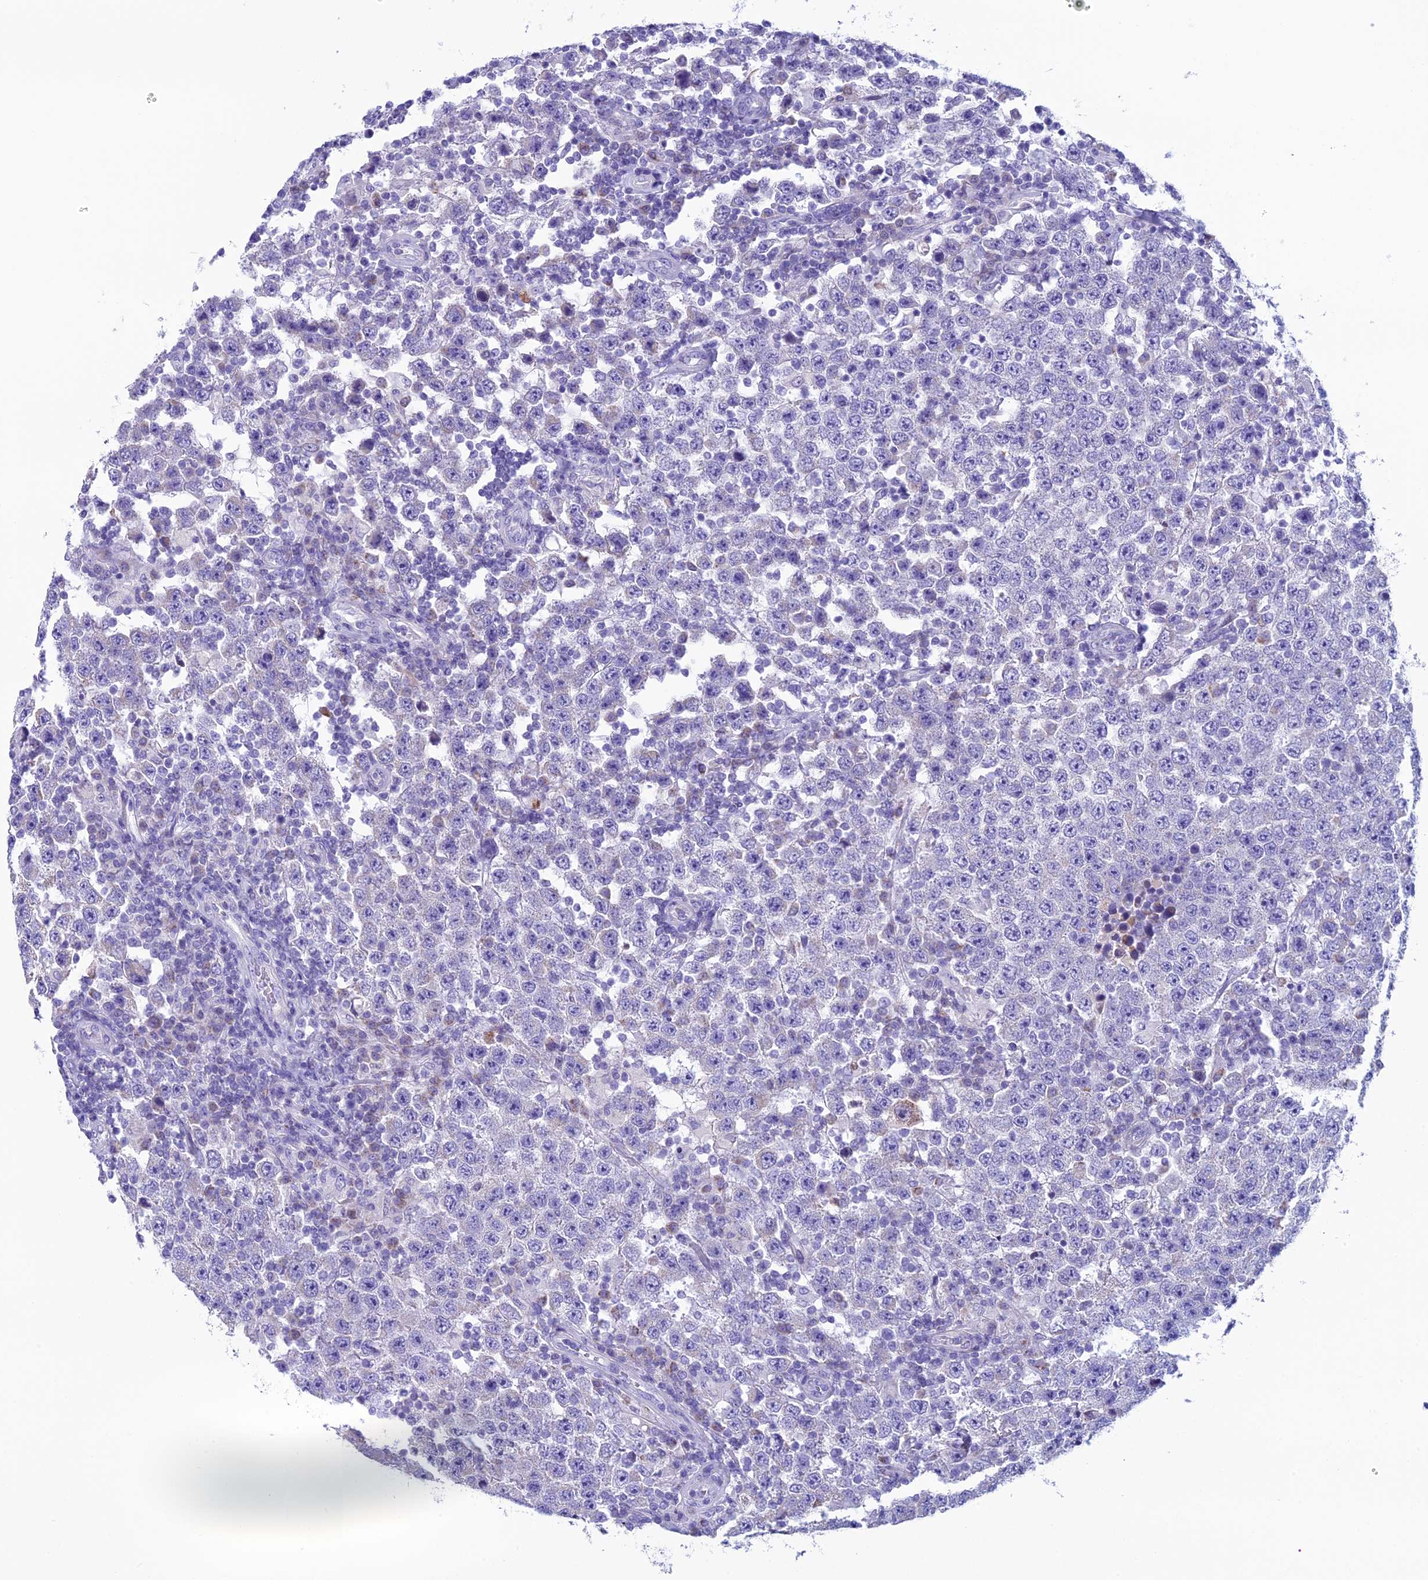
{"staining": {"intensity": "negative", "quantity": "none", "location": "none"}, "tissue": "testis cancer", "cell_type": "Tumor cells", "image_type": "cancer", "snomed": [{"axis": "morphology", "description": "Normal tissue, NOS"}, {"axis": "morphology", "description": "Urothelial carcinoma, High grade"}, {"axis": "morphology", "description": "Seminoma, NOS"}, {"axis": "morphology", "description": "Carcinoma, Embryonal, NOS"}, {"axis": "topography", "description": "Urinary bladder"}, {"axis": "topography", "description": "Testis"}], "caption": "IHC photomicrograph of testis cancer (embryonal carcinoma) stained for a protein (brown), which shows no staining in tumor cells.", "gene": "ZNF563", "patient": {"sex": "male", "age": 41}}